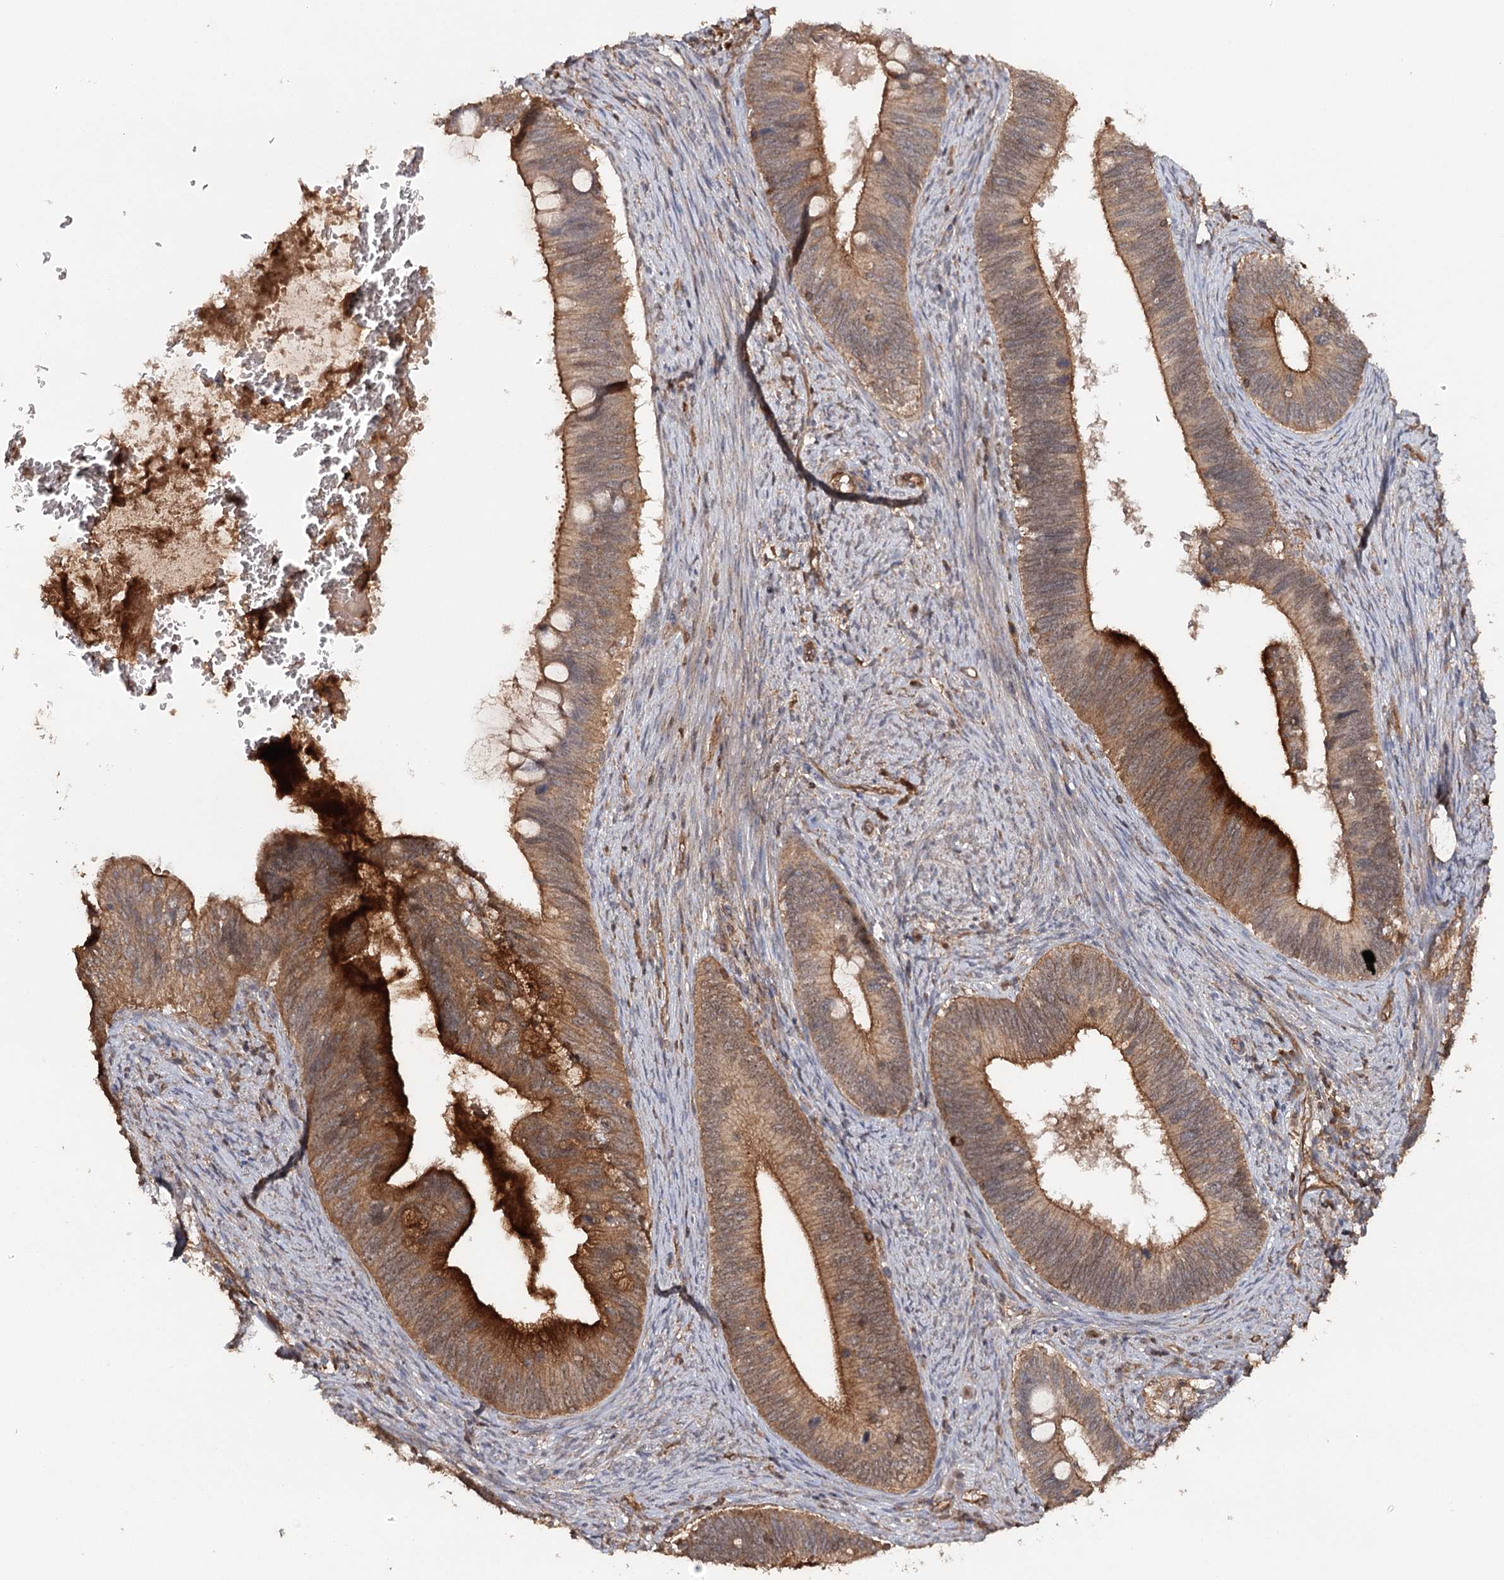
{"staining": {"intensity": "moderate", "quantity": ">75%", "location": "cytoplasmic/membranous"}, "tissue": "cervical cancer", "cell_type": "Tumor cells", "image_type": "cancer", "snomed": [{"axis": "morphology", "description": "Adenocarcinoma, NOS"}, {"axis": "topography", "description": "Cervix"}], "caption": "The histopathology image exhibits a brown stain indicating the presence of a protein in the cytoplasmic/membranous of tumor cells in cervical adenocarcinoma.", "gene": "BCR", "patient": {"sex": "female", "age": 42}}